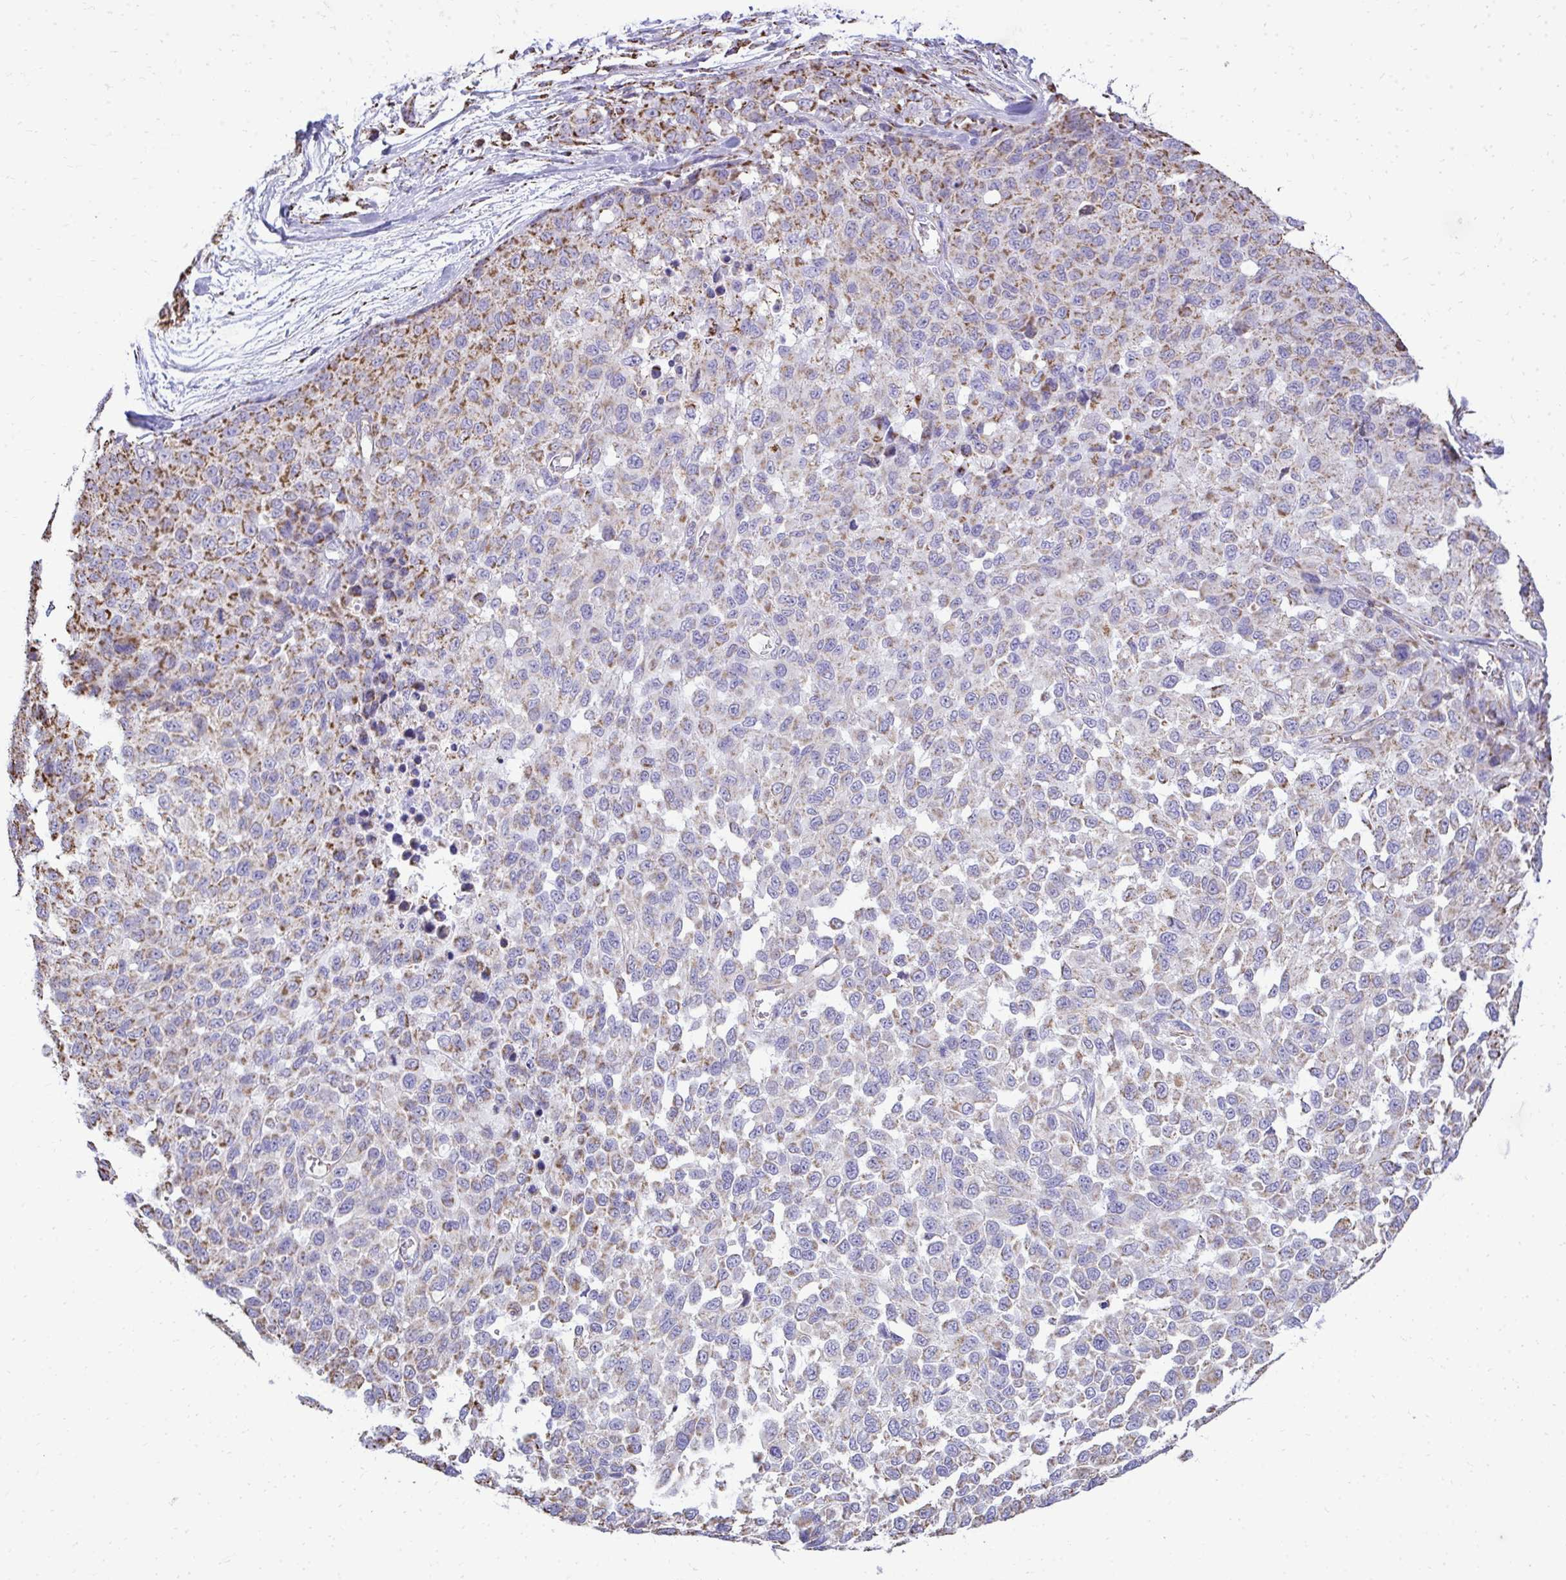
{"staining": {"intensity": "moderate", "quantity": "<25%", "location": "cytoplasmic/membranous"}, "tissue": "melanoma", "cell_type": "Tumor cells", "image_type": "cancer", "snomed": [{"axis": "morphology", "description": "Malignant melanoma, NOS"}, {"axis": "topography", "description": "Skin"}], "caption": "Approximately <25% of tumor cells in melanoma show moderate cytoplasmic/membranous protein expression as visualized by brown immunohistochemical staining.", "gene": "MPZL2", "patient": {"sex": "male", "age": 62}}